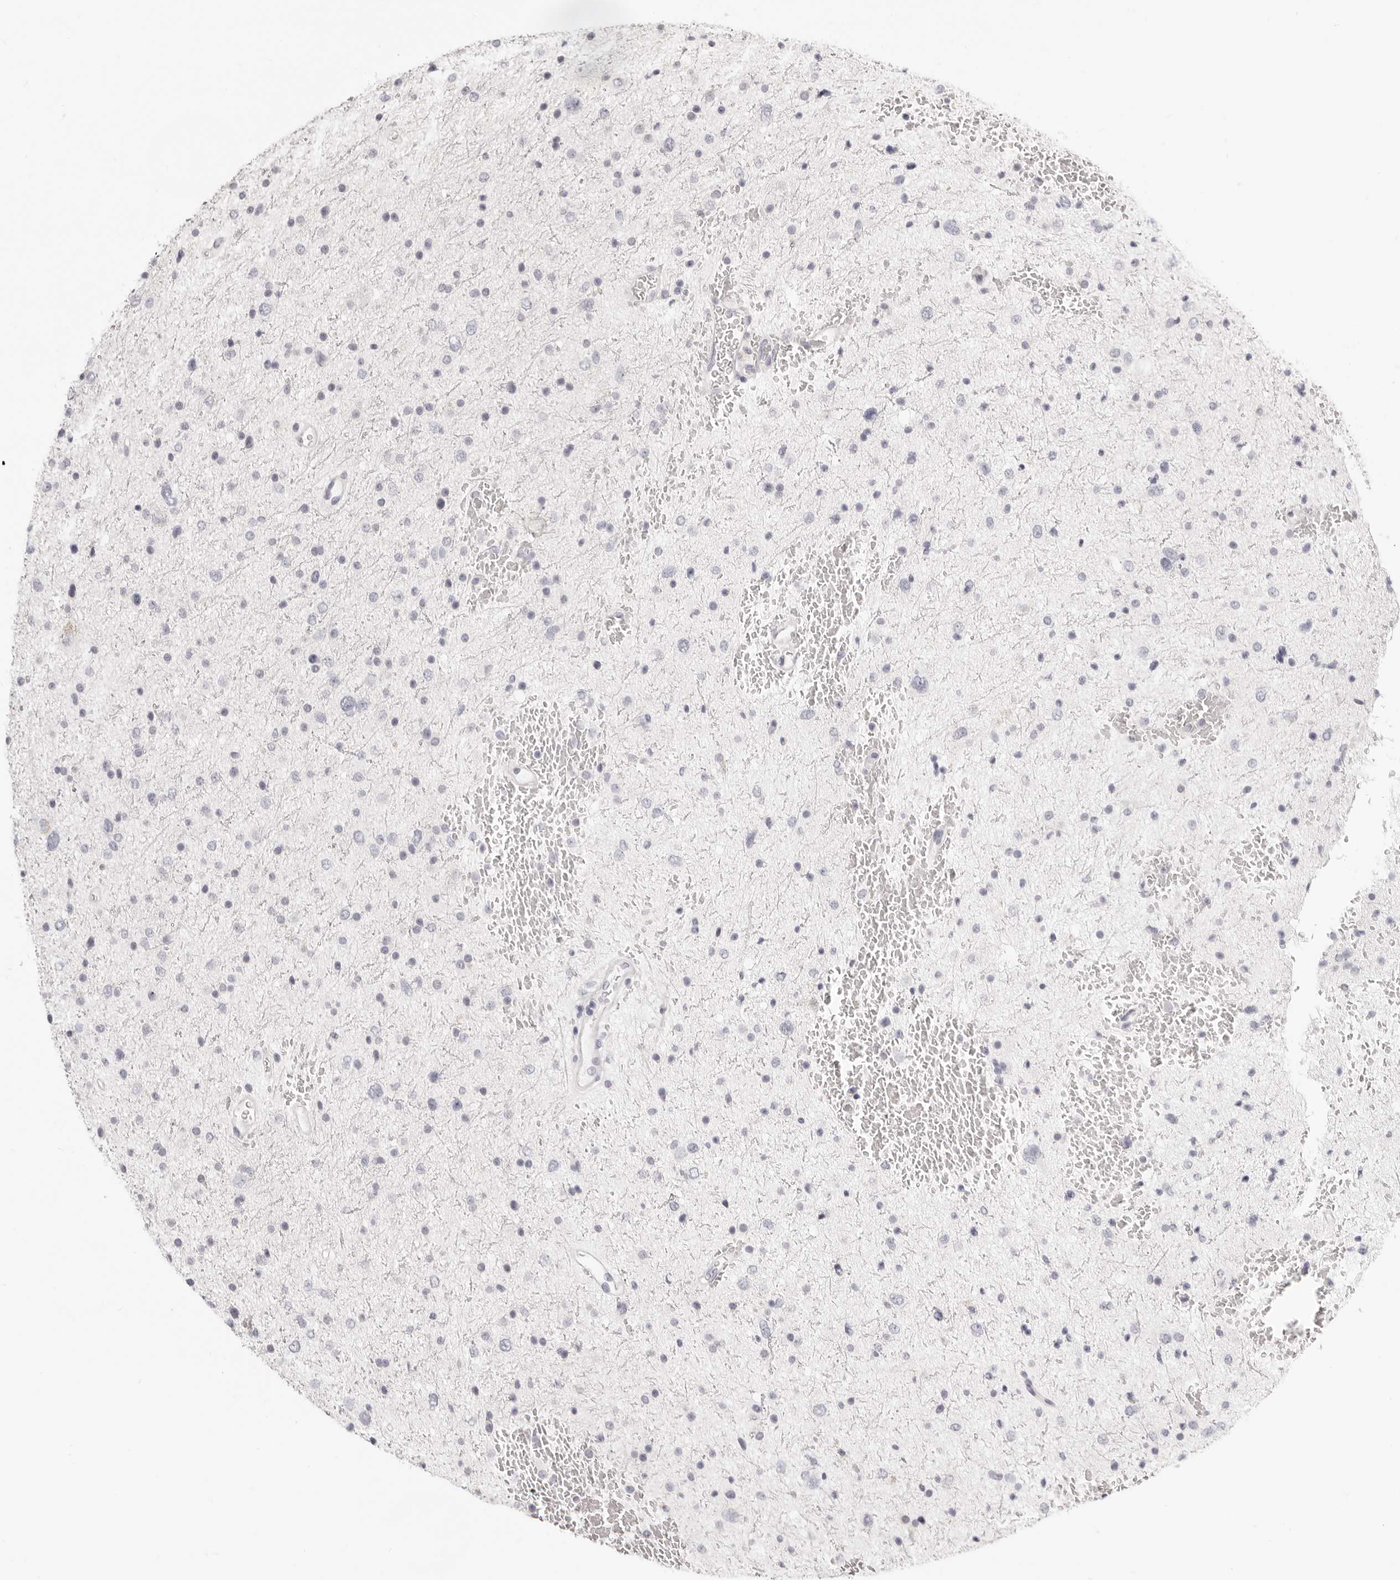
{"staining": {"intensity": "negative", "quantity": "none", "location": "none"}, "tissue": "glioma", "cell_type": "Tumor cells", "image_type": "cancer", "snomed": [{"axis": "morphology", "description": "Glioma, malignant, Low grade"}, {"axis": "topography", "description": "Brain"}], "caption": "Malignant glioma (low-grade) was stained to show a protein in brown. There is no significant expression in tumor cells.", "gene": "FABP1", "patient": {"sex": "female", "age": 37}}